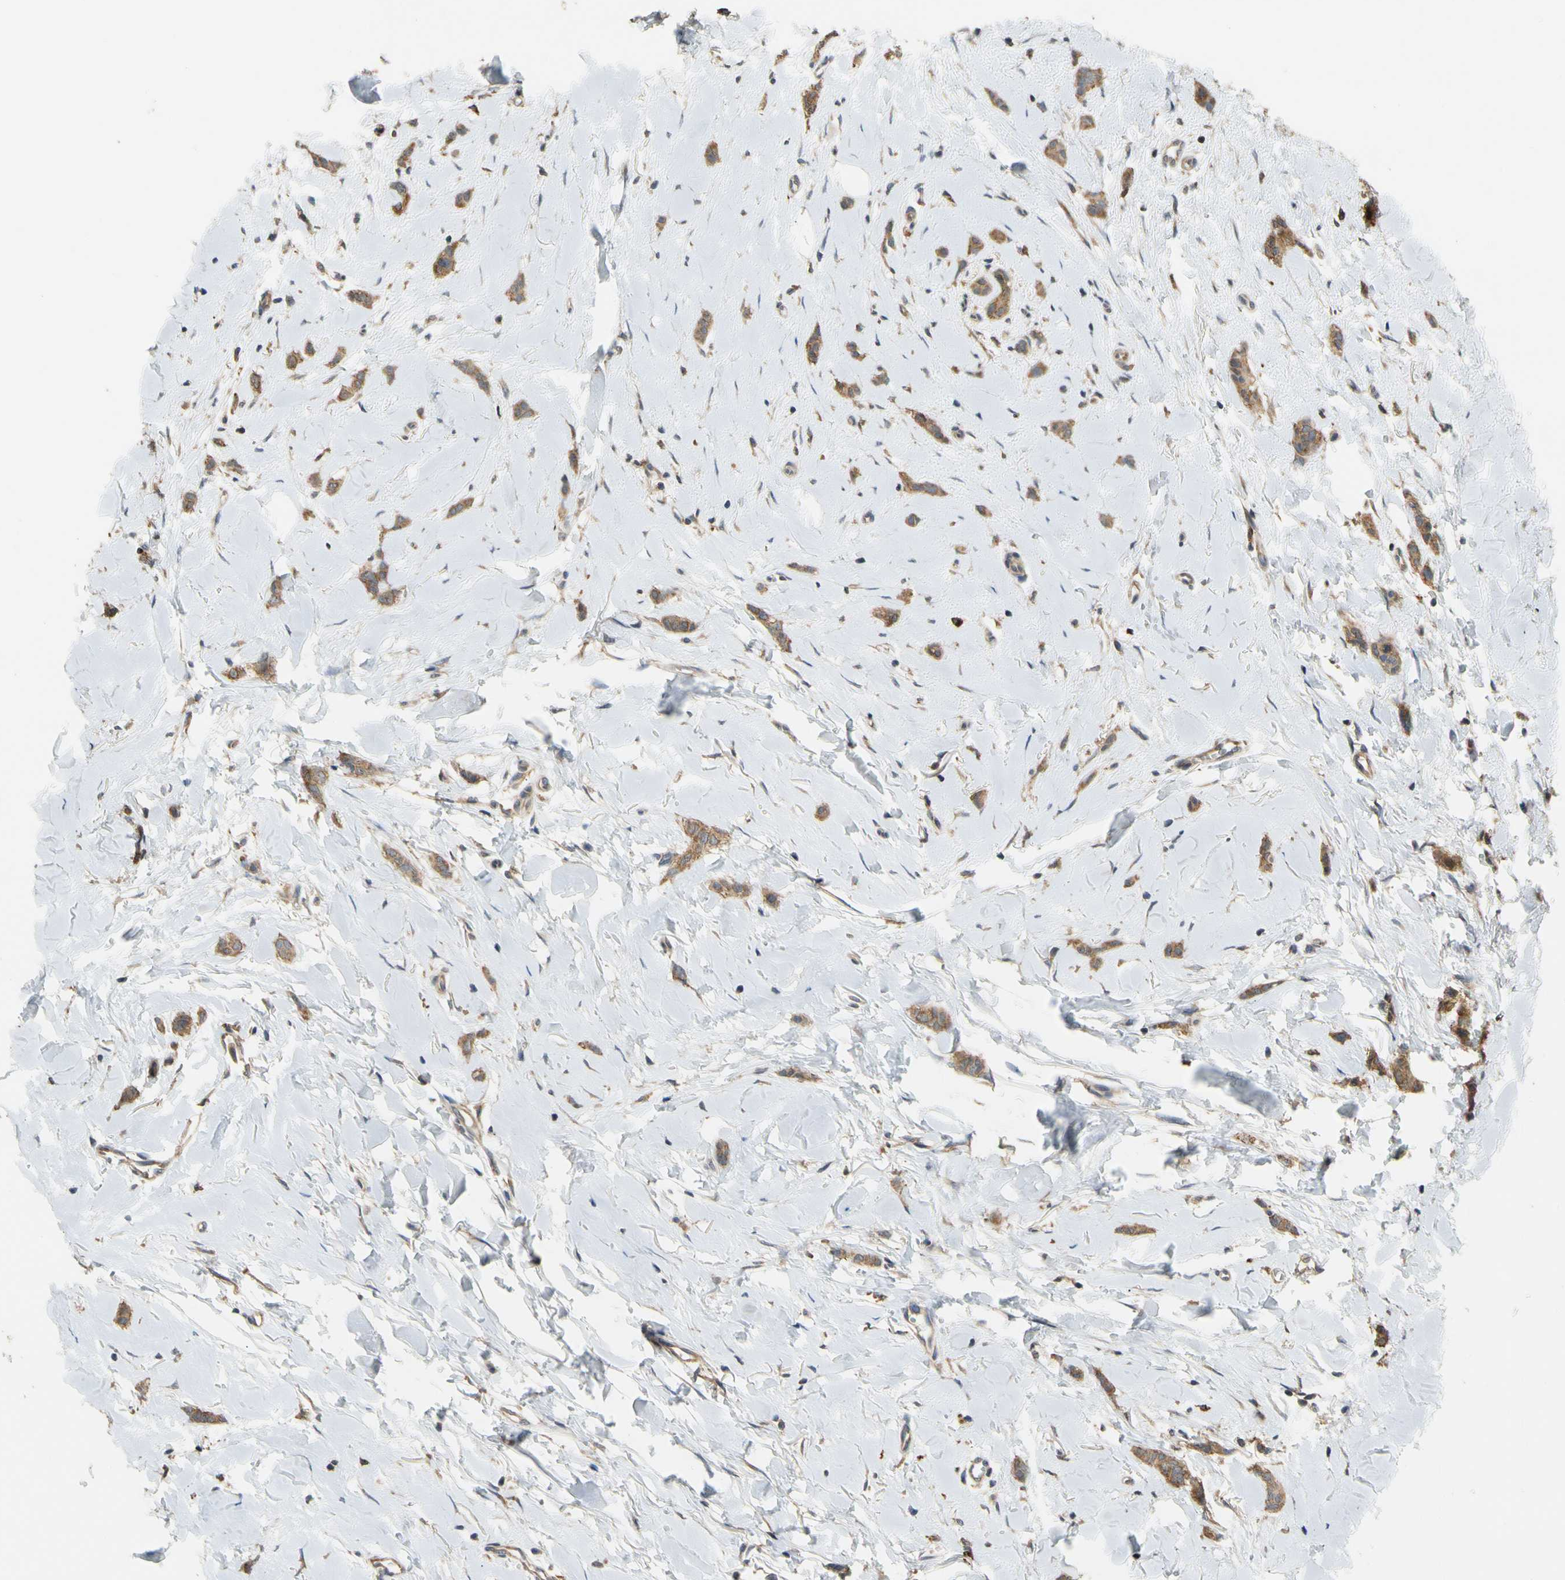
{"staining": {"intensity": "moderate", "quantity": ">75%", "location": "cytoplasmic/membranous"}, "tissue": "breast cancer", "cell_type": "Tumor cells", "image_type": "cancer", "snomed": [{"axis": "morphology", "description": "Lobular carcinoma"}, {"axis": "topography", "description": "Skin"}, {"axis": "topography", "description": "Breast"}], "caption": "Protein positivity by immunohistochemistry (IHC) reveals moderate cytoplasmic/membranous staining in approximately >75% of tumor cells in lobular carcinoma (breast).", "gene": "ANKHD1", "patient": {"sex": "female", "age": 46}}